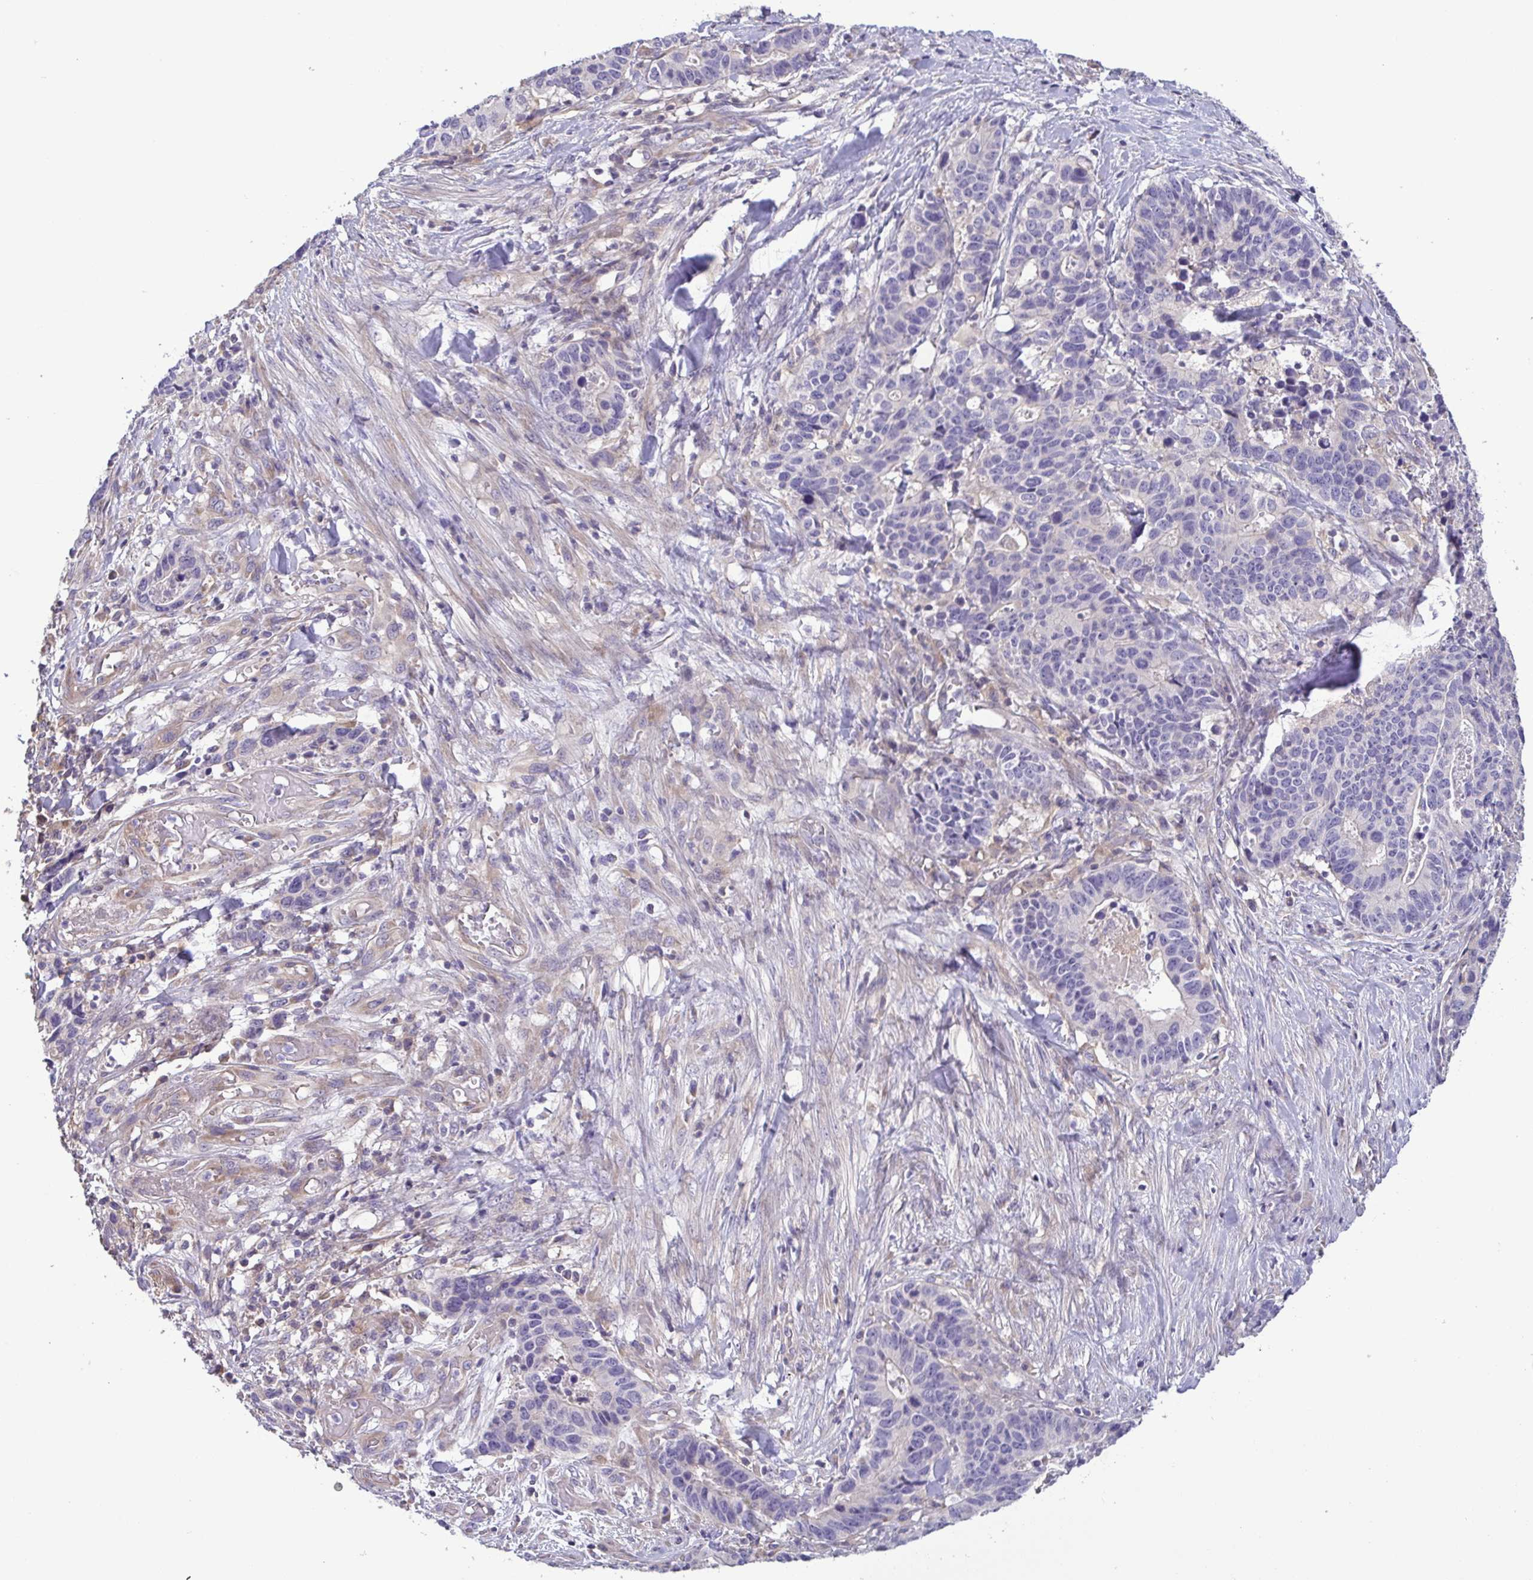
{"staining": {"intensity": "negative", "quantity": "none", "location": "none"}, "tissue": "stomach cancer", "cell_type": "Tumor cells", "image_type": "cancer", "snomed": [{"axis": "morphology", "description": "Adenocarcinoma, NOS"}, {"axis": "topography", "description": "Stomach, upper"}], "caption": "DAB (3,3'-diaminobenzidine) immunohistochemical staining of adenocarcinoma (stomach) shows no significant expression in tumor cells. Nuclei are stained in blue.", "gene": "LMF2", "patient": {"sex": "female", "age": 67}}